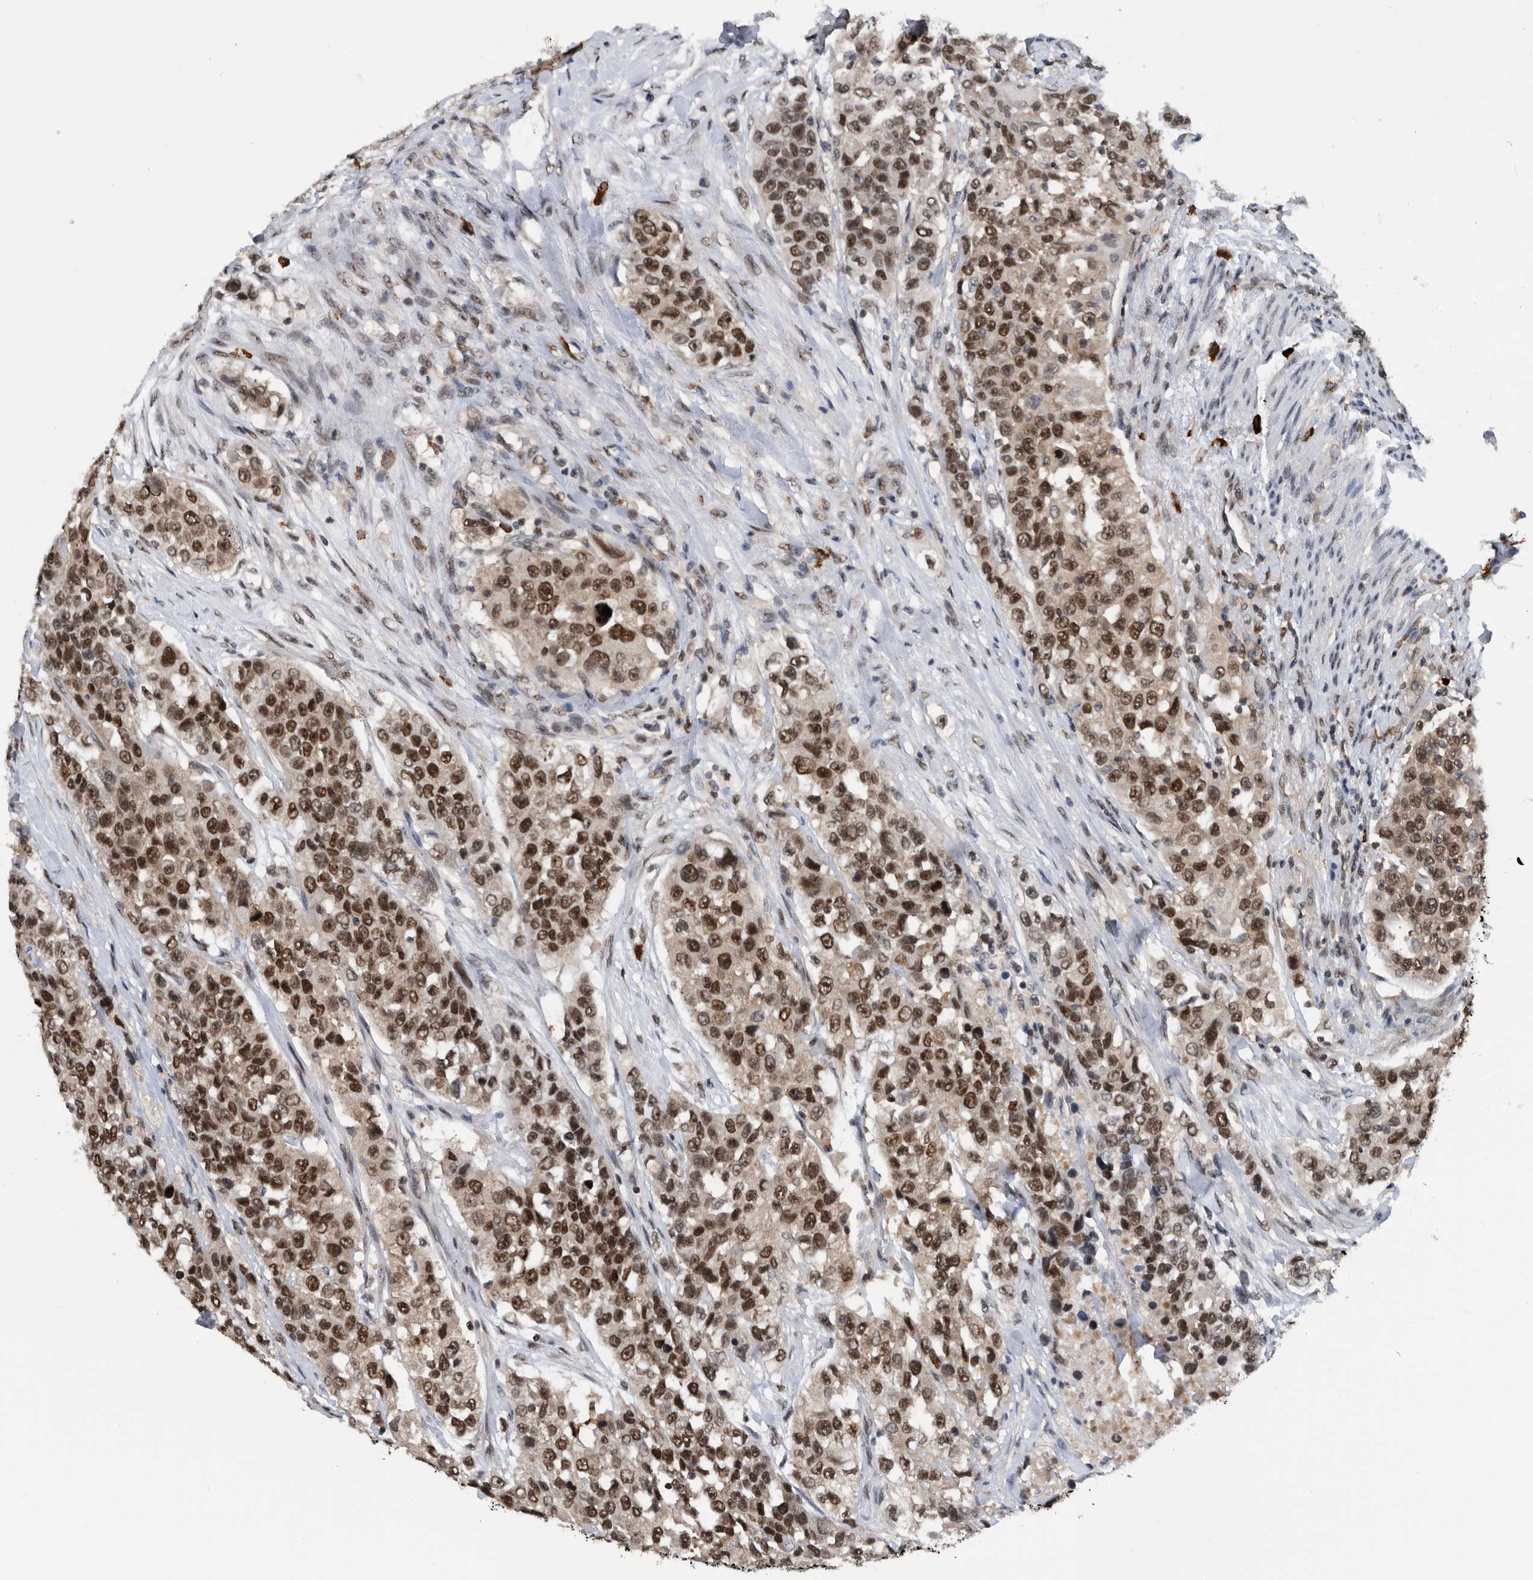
{"staining": {"intensity": "strong", "quantity": ">75%", "location": "nuclear"}, "tissue": "urothelial cancer", "cell_type": "Tumor cells", "image_type": "cancer", "snomed": [{"axis": "morphology", "description": "Urothelial carcinoma, High grade"}, {"axis": "topography", "description": "Urinary bladder"}], "caption": "Urothelial carcinoma (high-grade) stained with a brown dye demonstrates strong nuclear positive expression in approximately >75% of tumor cells.", "gene": "ZNF260", "patient": {"sex": "female", "age": 80}}